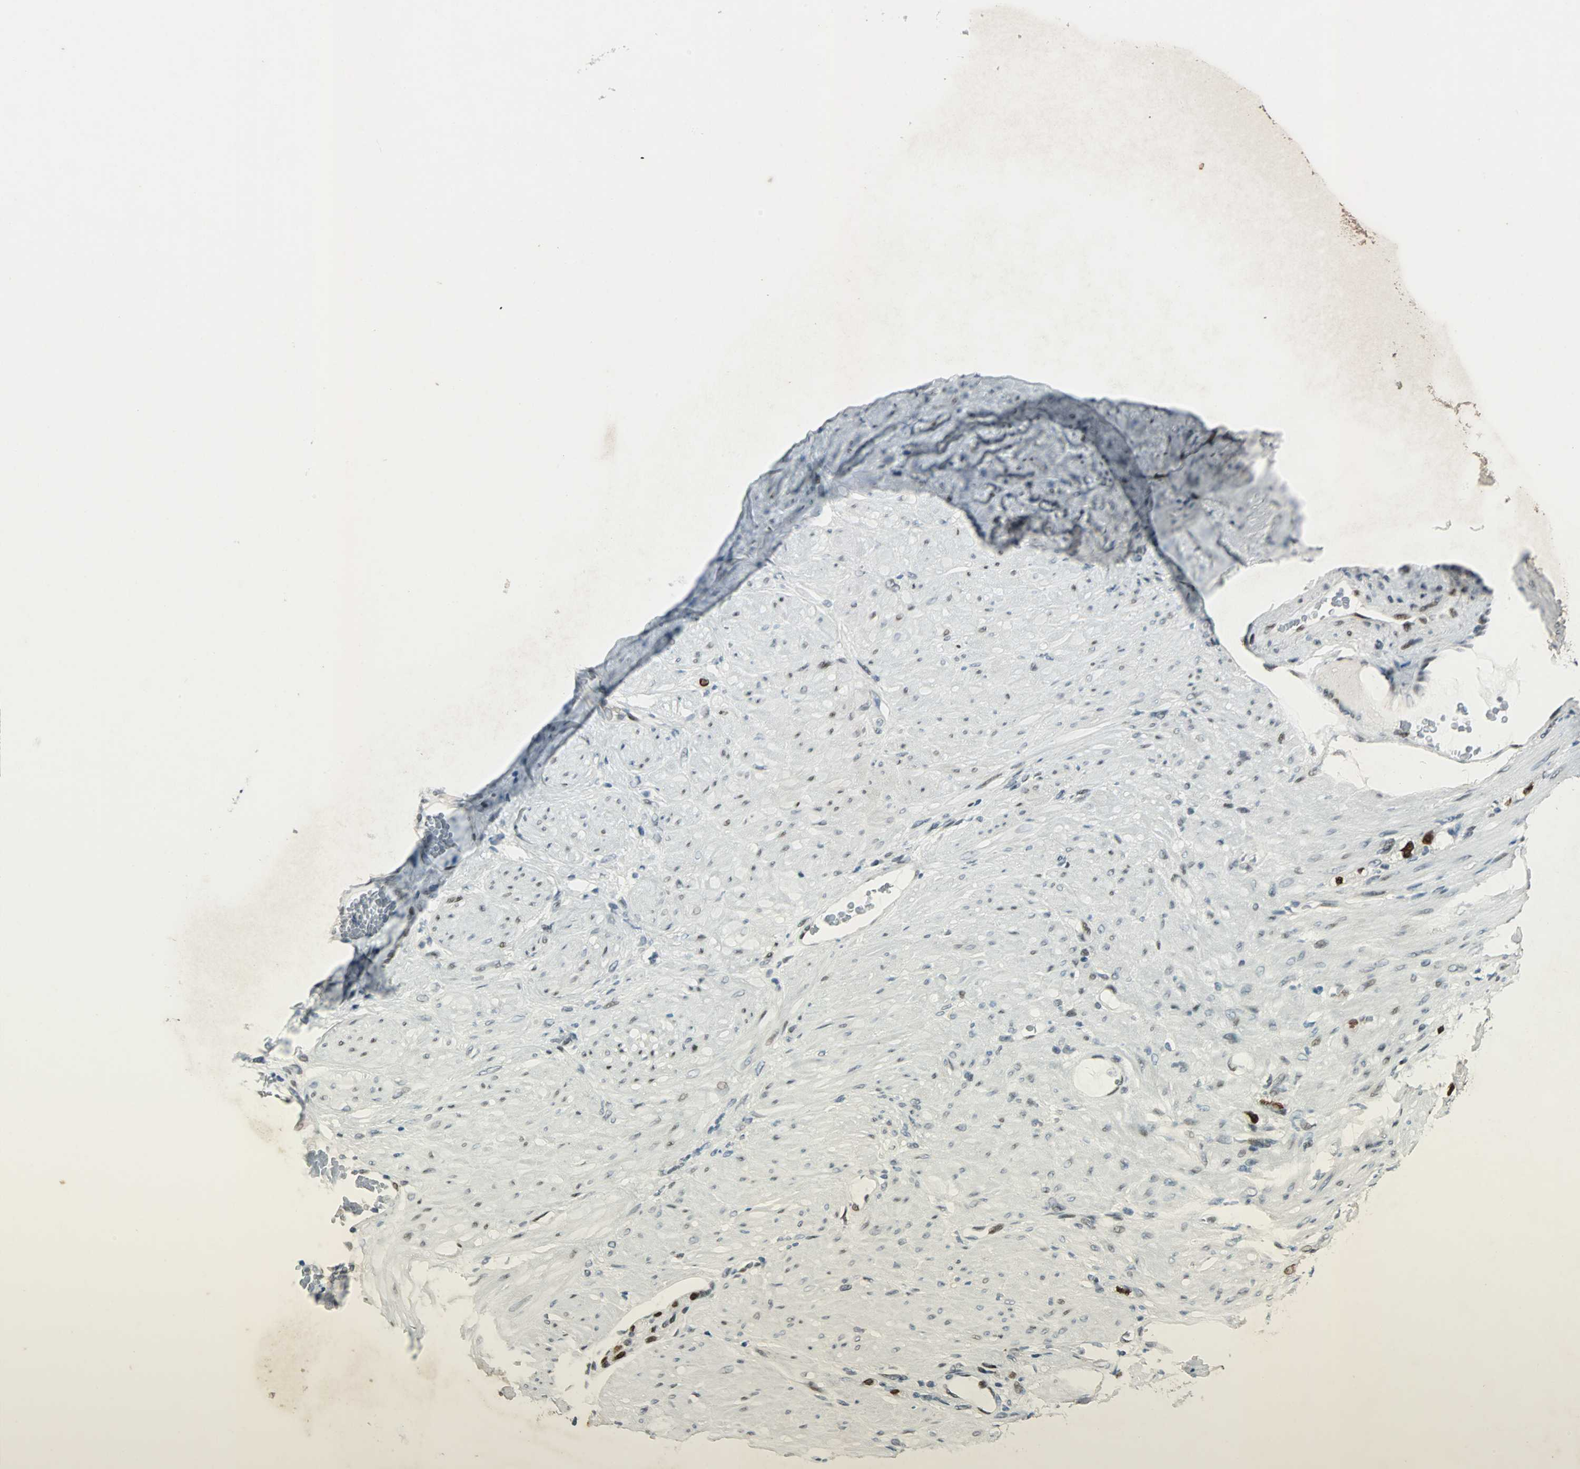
{"staining": {"intensity": "strong", "quantity": ">75%", "location": "nuclear"}, "tissue": "stomach cancer", "cell_type": "Tumor cells", "image_type": "cancer", "snomed": [{"axis": "morphology", "description": "Adenocarcinoma, NOS"}, {"axis": "topography", "description": "Stomach"}], "caption": "Immunohistochemistry of human stomach cancer reveals high levels of strong nuclear positivity in about >75% of tumor cells. Using DAB (3,3'-diaminobenzidine) (brown) and hematoxylin (blue) stains, captured at high magnification using brightfield microscopy.", "gene": "AJUBA", "patient": {"sex": "male", "age": 82}}